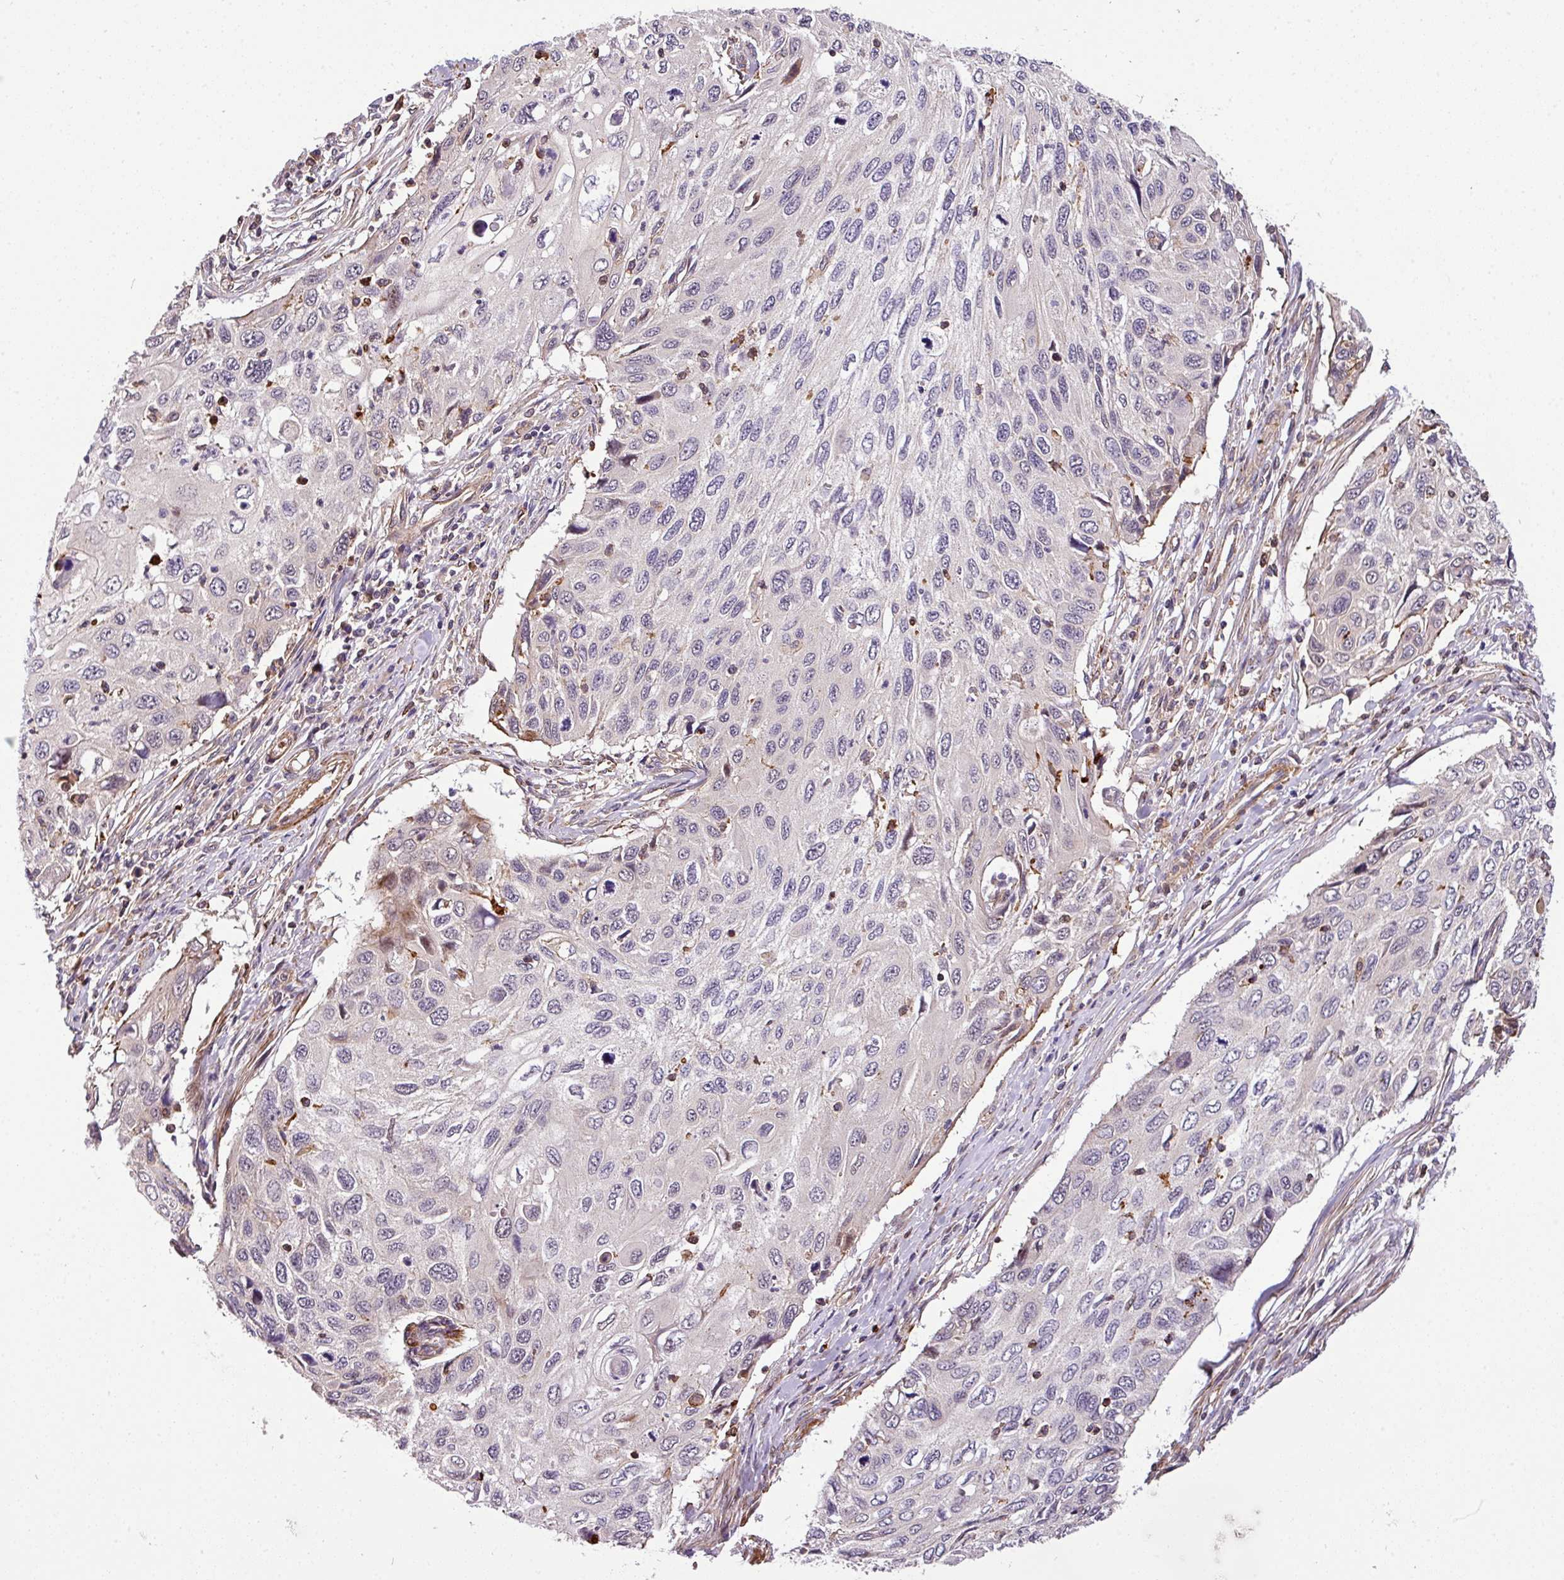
{"staining": {"intensity": "negative", "quantity": "none", "location": "none"}, "tissue": "cervical cancer", "cell_type": "Tumor cells", "image_type": "cancer", "snomed": [{"axis": "morphology", "description": "Squamous cell carcinoma, NOS"}, {"axis": "topography", "description": "Cervix"}], "caption": "DAB immunohistochemical staining of cervical cancer shows no significant staining in tumor cells.", "gene": "CASS4", "patient": {"sex": "female", "age": 70}}